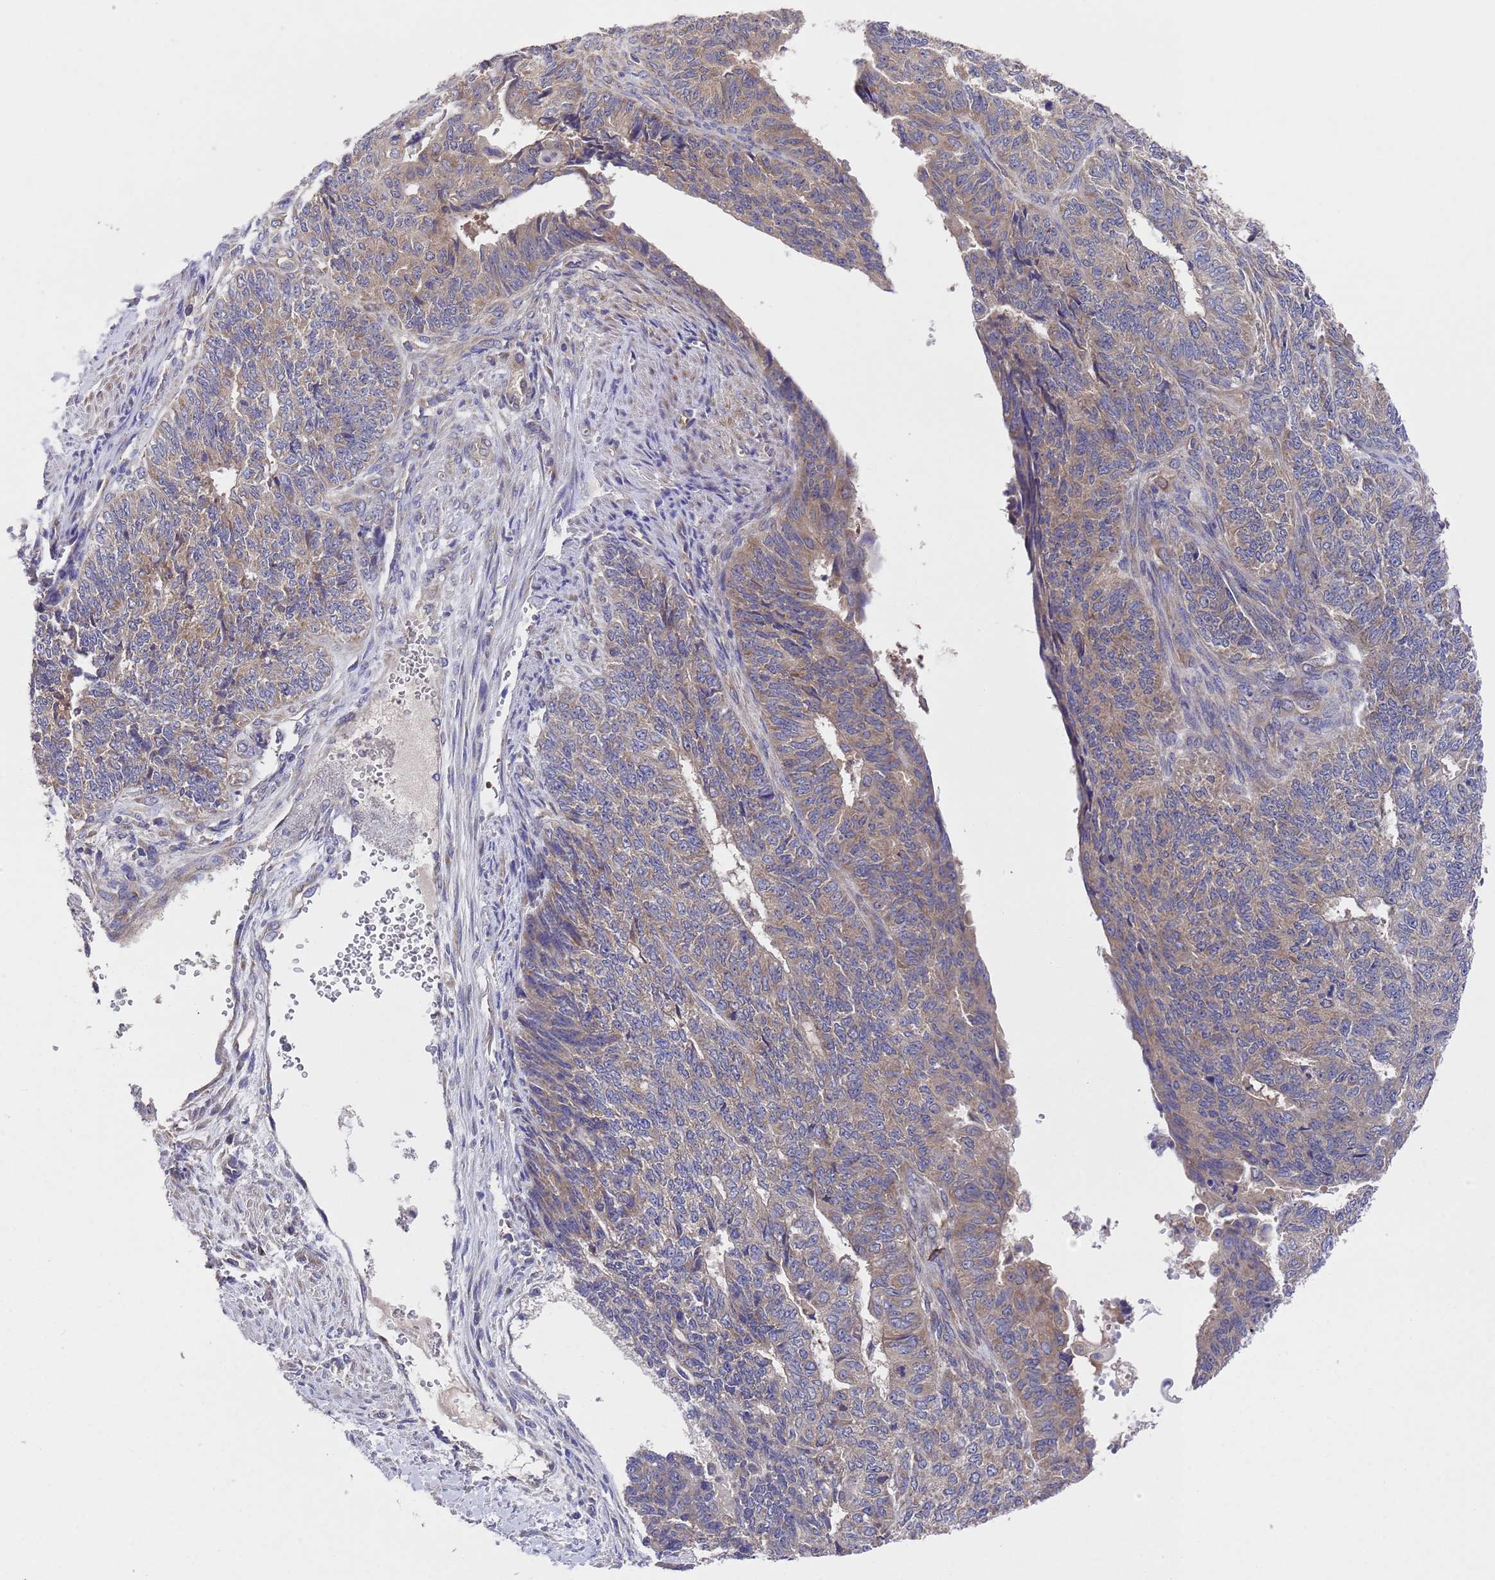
{"staining": {"intensity": "weak", "quantity": "25%-75%", "location": "cytoplasmic/membranous"}, "tissue": "endometrial cancer", "cell_type": "Tumor cells", "image_type": "cancer", "snomed": [{"axis": "morphology", "description": "Adenocarcinoma, NOS"}, {"axis": "topography", "description": "Endometrium"}], "caption": "Adenocarcinoma (endometrial) stained with a protein marker exhibits weak staining in tumor cells.", "gene": "DCAF12L2", "patient": {"sex": "female", "age": 32}}